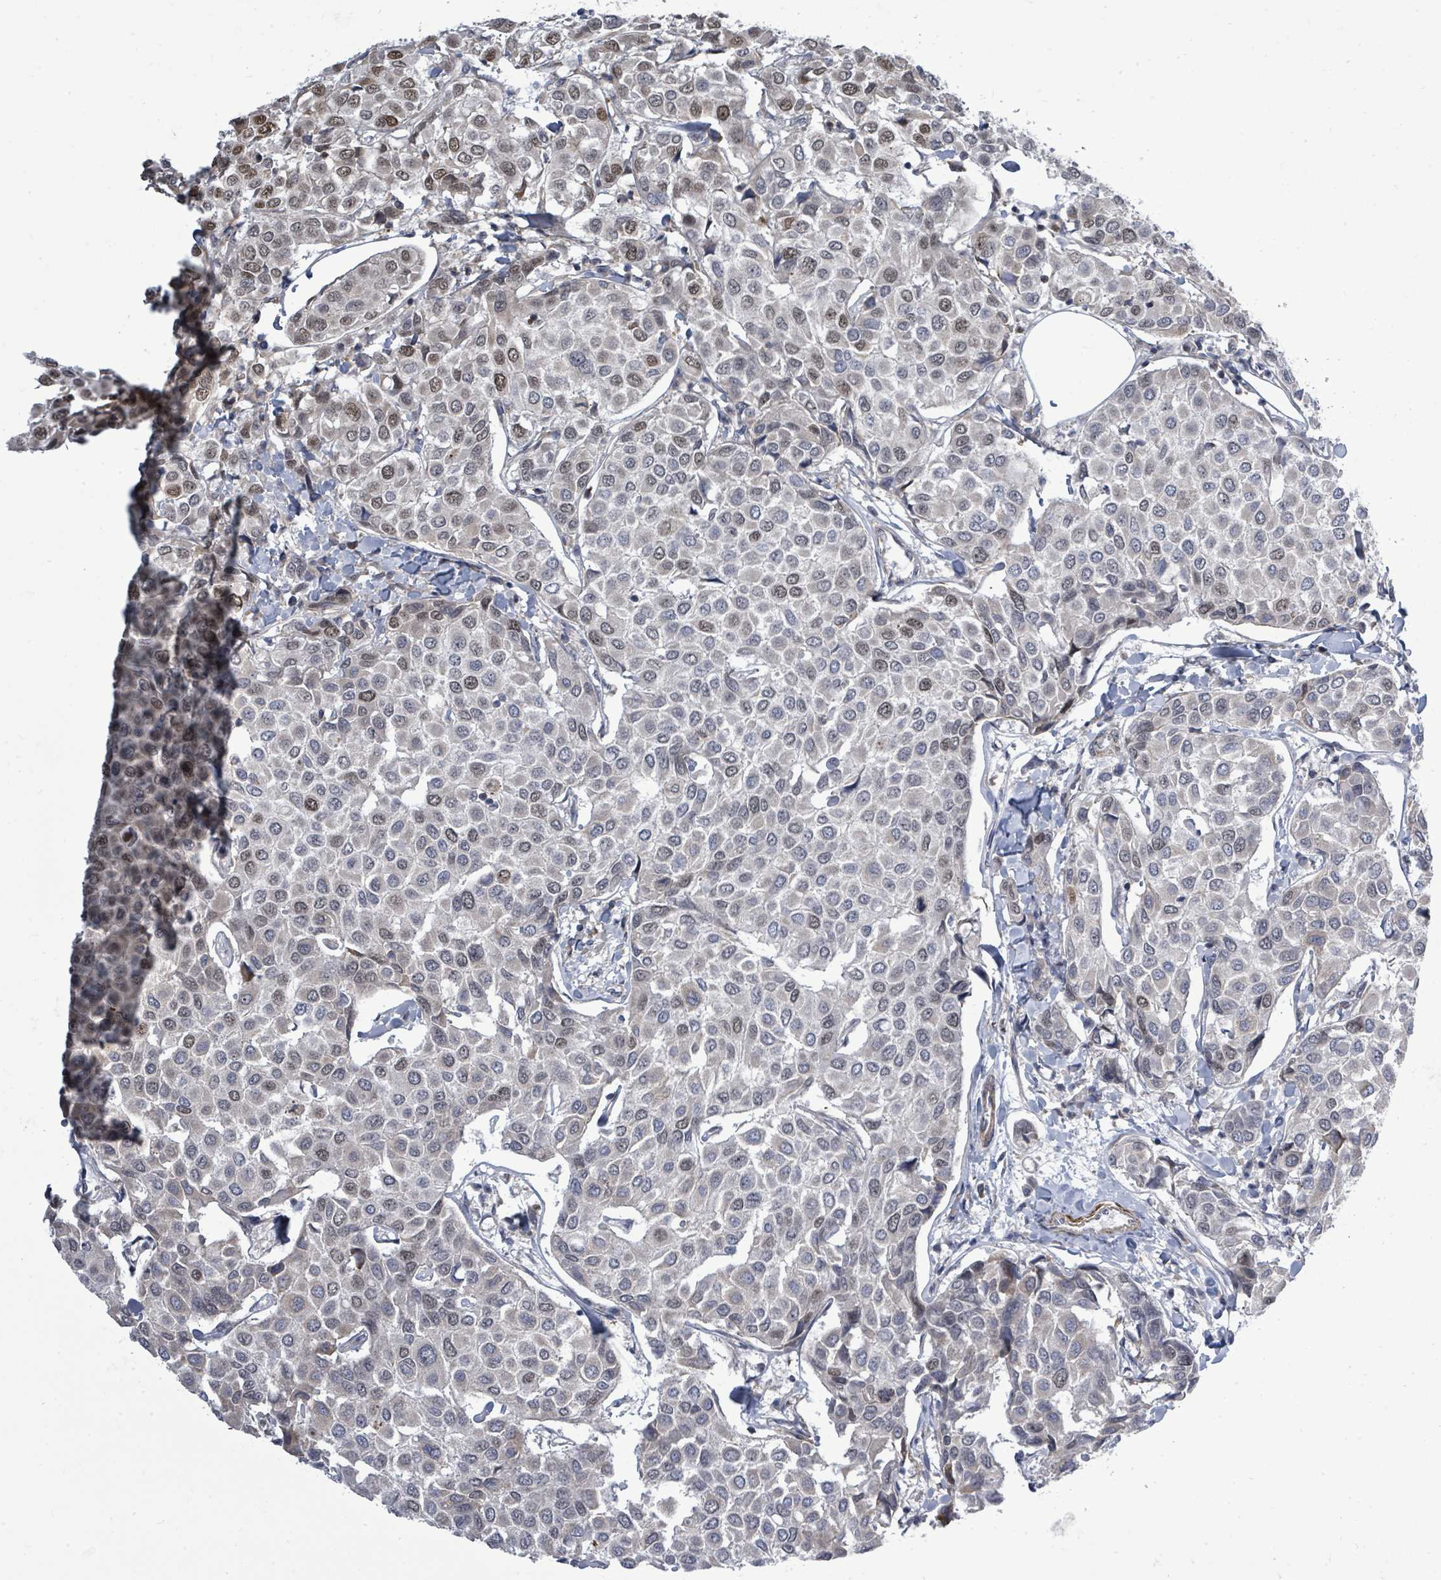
{"staining": {"intensity": "moderate", "quantity": "25%-75%", "location": "nuclear"}, "tissue": "breast cancer", "cell_type": "Tumor cells", "image_type": "cancer", "snomed": [{"axis": "morphology", "description": "Duct carcinoma"}, {"axis": "topography", "description": "Breast"}], "caption": "Tumor cells display medium levels of moderate nuclear staining in about 25%-75% of cells in human breast invasive ductal carcinoma. (IHC, brightfield microscopy, high magnification).", "gene": "PAPSS1", "patient": {"sex": "female", "age": 55}}